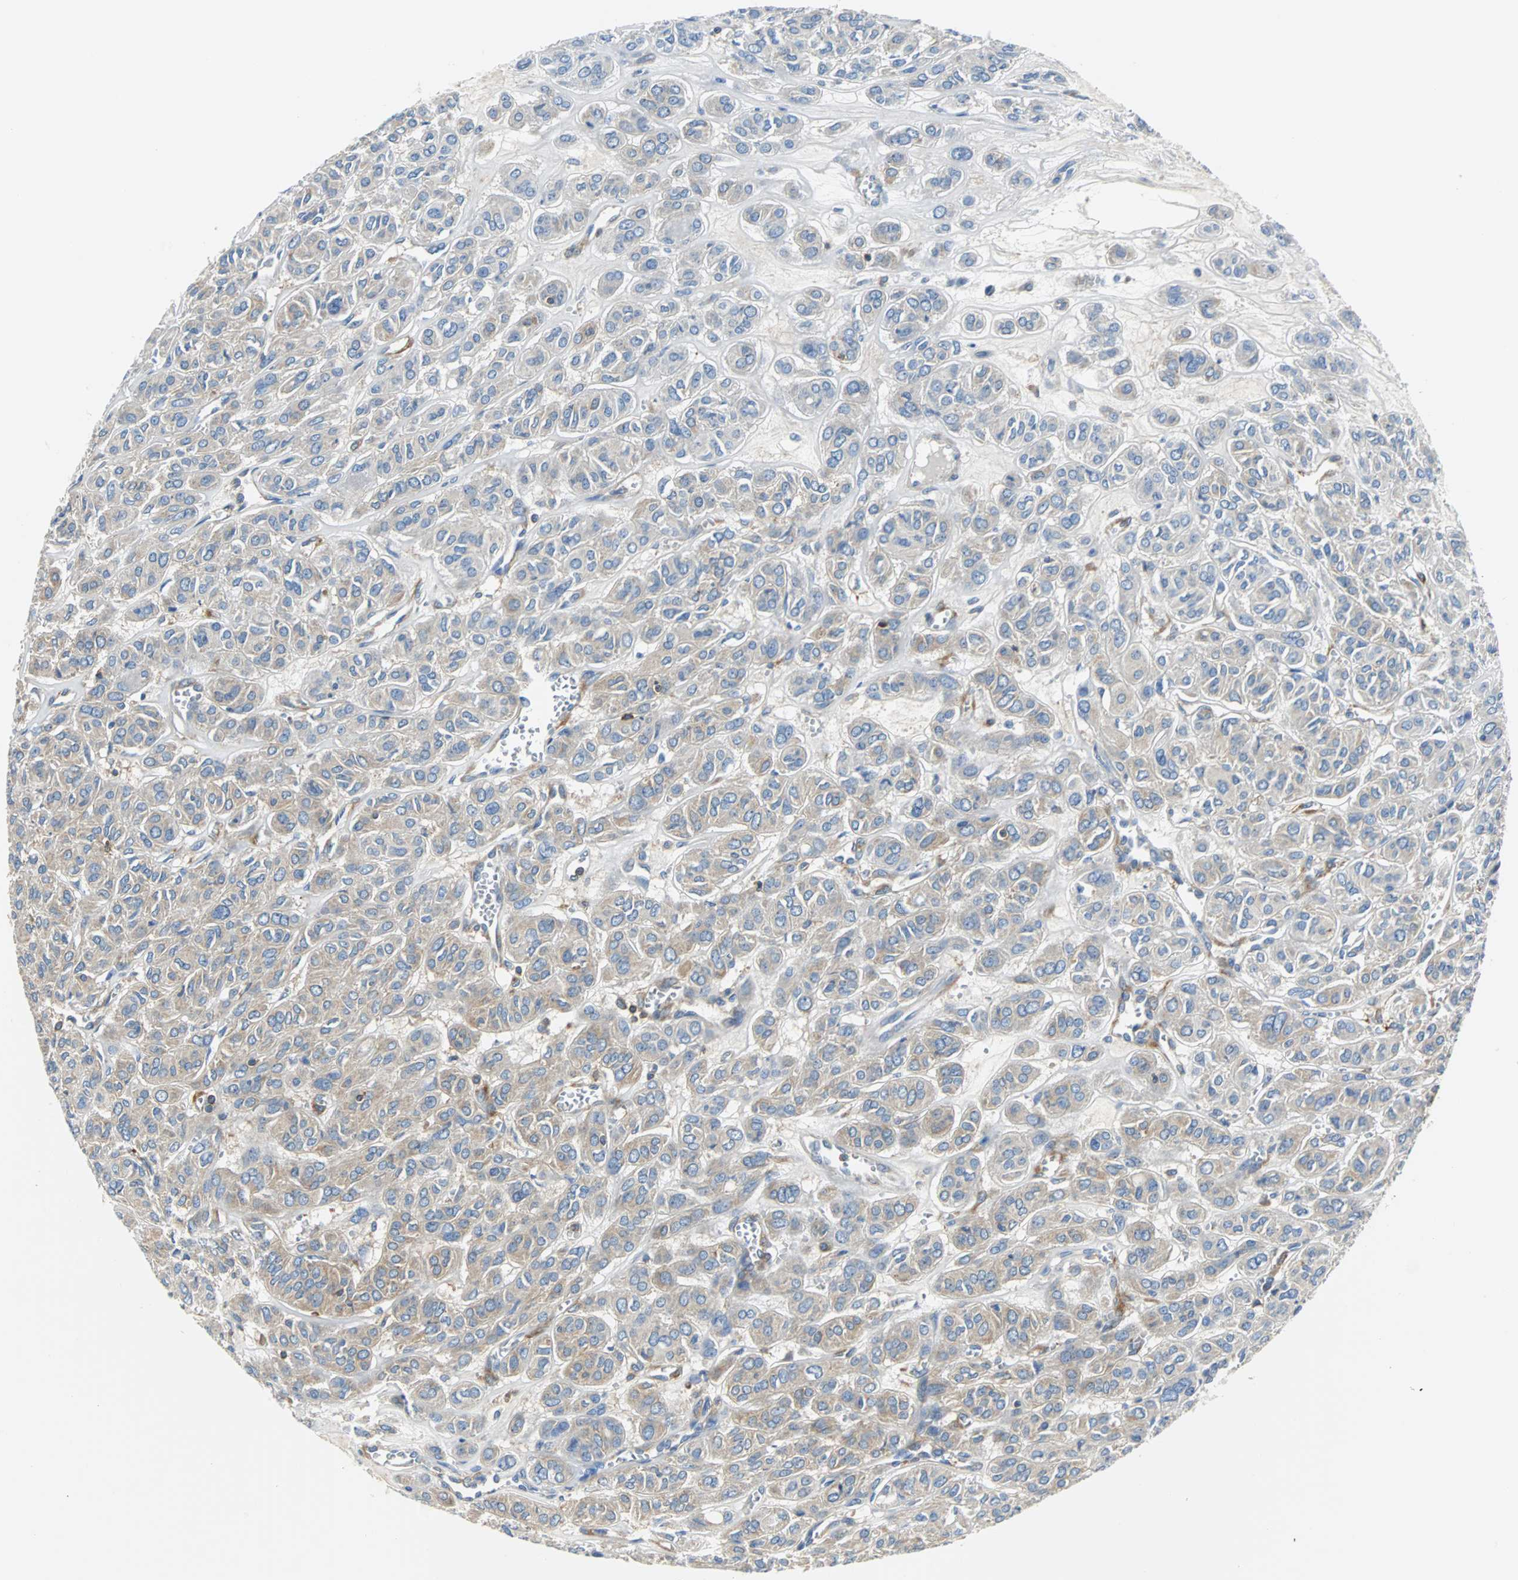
{"staining": {"intensity": "weak", "quantity": "25%-75%", "location": "cytoplasmic/membranous"}, "tissue": "thyroid cancer", "cell_type": "Tumor cells", "image_type": "cancer", "snomed": [{"axis": "morphology", "description": "Follicular adenoma carcinoma, NOS"}, {"axis": "topography", "description": "Thyroid gland"}], "caption": "High-power microscopy captured an IHC histopathology image of thyroid cancer, revealing weak cytoplasmic/membranous staining in about 25%-75% of tumor cells.", "gene": "TSC22D4", "patient": {"sex": "female", "age": 71}}